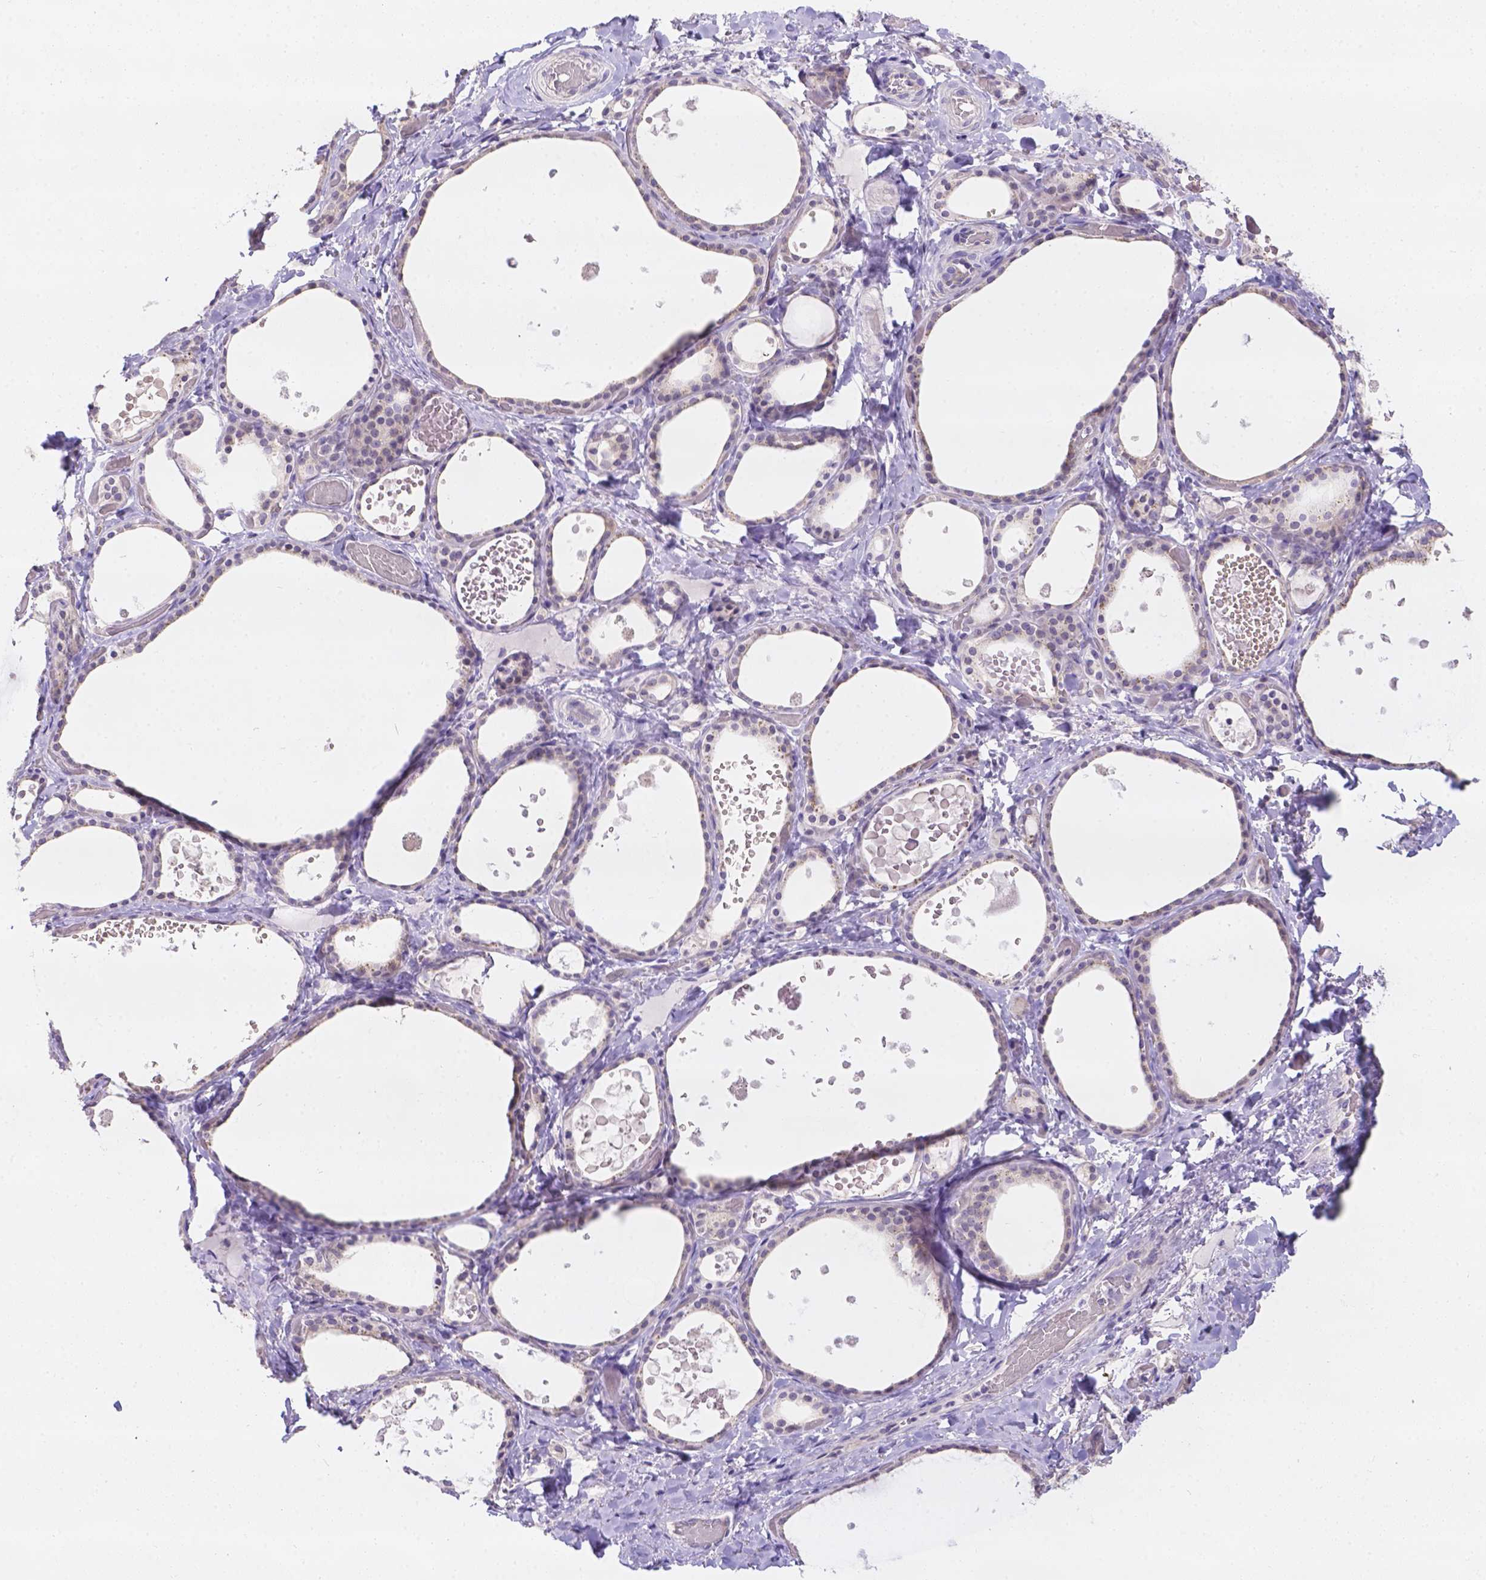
{"staining": {"intensity": "negative", "quantity": "none", "location": "none"}, "tissue": "thyroid gland", "cell_type": "Glandular cells", "image_type": "normal", "snomed": [{"axis": "morphology", "description": "Normal tissue, NOS"}, {"axis": "topography", "description": "Thyroid gland"}], "caption": "IHC of unremarkable thyroid gland demonstrates no staining in glandular cells. (Immunohistochemistry, brightfield microscopy, high magnification).", "gene": "CD96", "patient": {"sex": "female", "age": 56}}